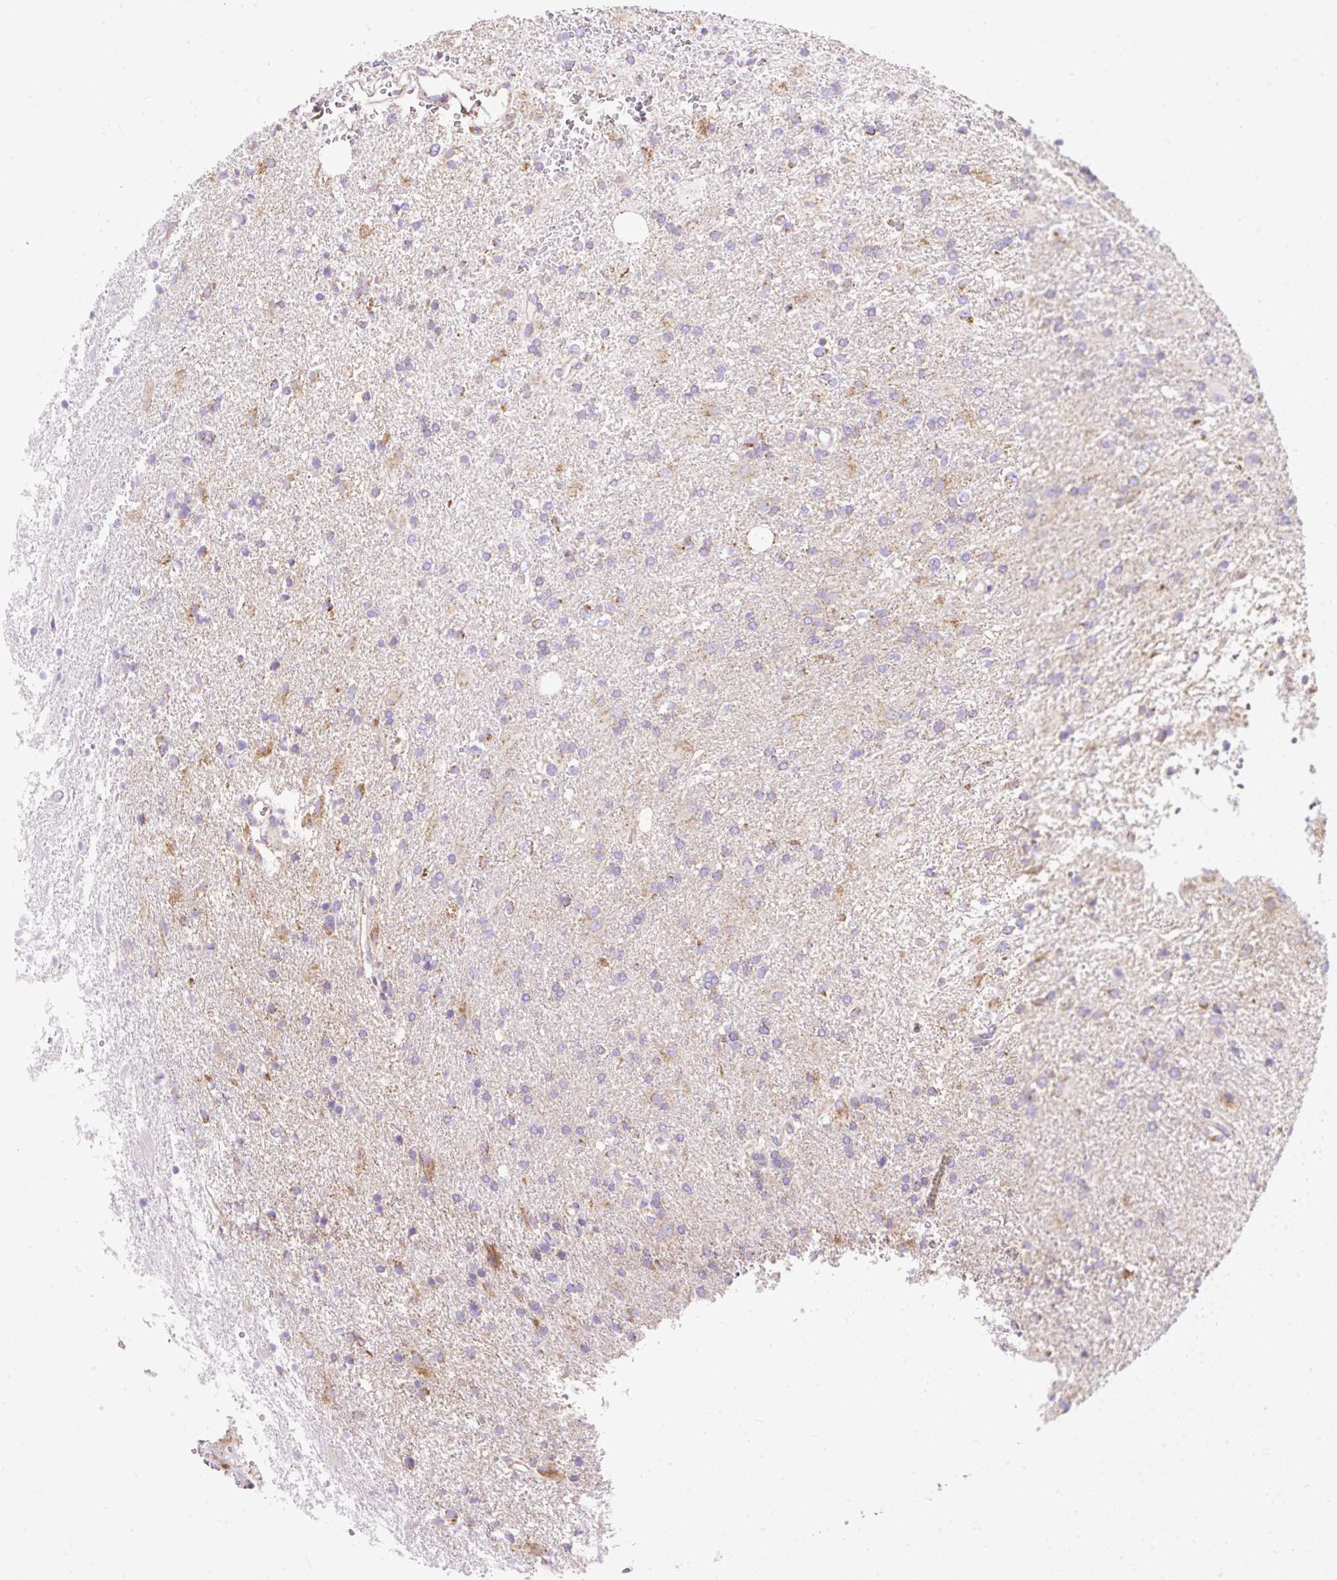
{"staining": {"intensity": "negative", "quantity": "none", "location": "none"}, "tissue": "glioma", "cell_type": "Tumor cells", "image_type": "cancer", "snomed": [{"axis": "morphology", "description": "Glioma, malignant, High grade"}, {"axis": "topography", "description": "Brain"}], "caption": "This histopathology image is of malignant high-grade glioma stained with immunohistochemistry to label a protein in brown with the nuclei are counter-stained blue. There is no positivity in tumor cells.", "gene": "DAAM2", "patient": {"sex": "male", "age": 56}}